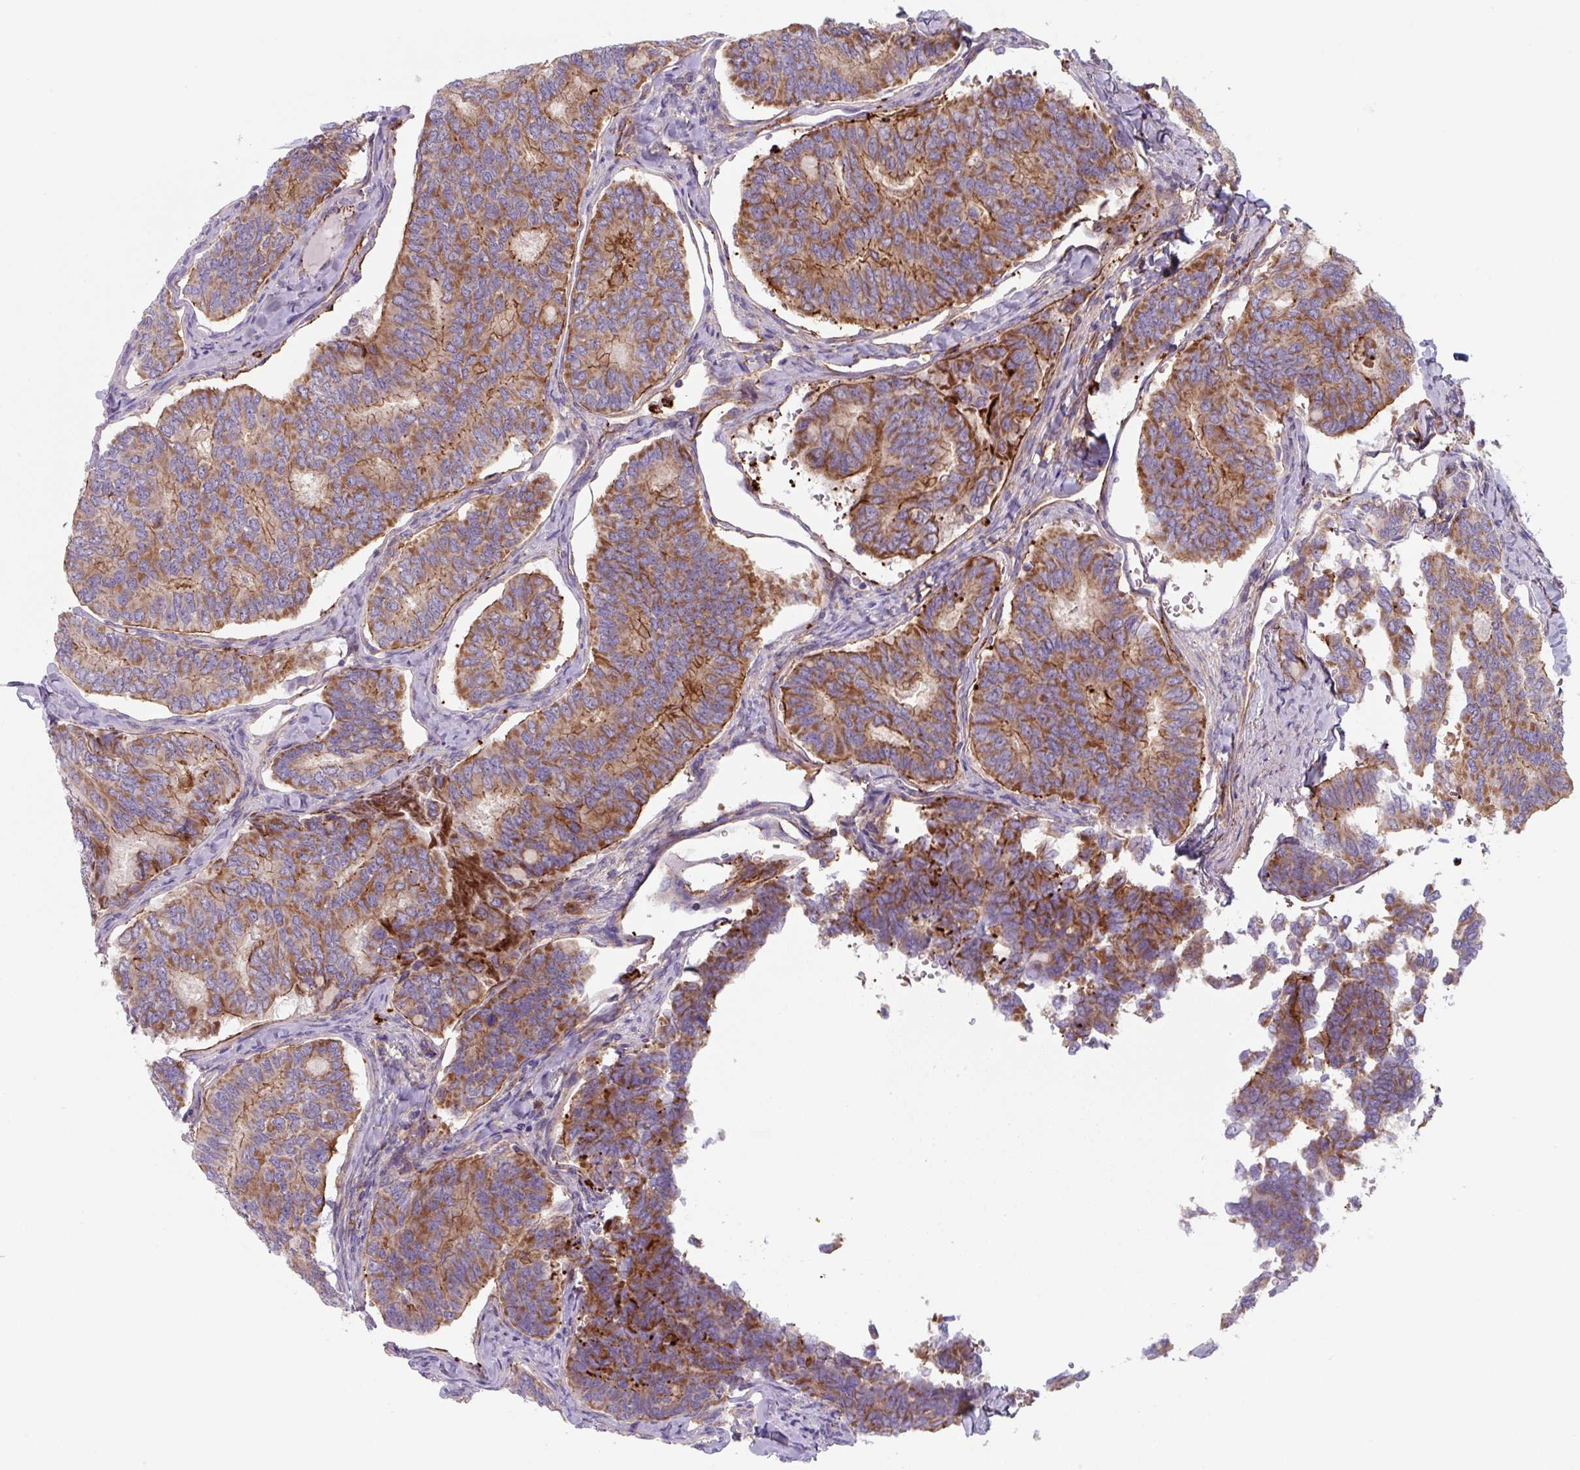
{"staining": {"intensity": "moderate", "quantity": ">75%", "location": "cytoplasmic/membranous"}, "tissue": "thyroid cancer", "cell_type": "Tumor cells", "image_type": "cancer", "snomed": [{"axis": "morphology", "description": "Papillary adenocarcinoma, NOS"}, {"axis": "topography", "description": "Thyroid gland"}], "caption": "IHC image of human papillary adenocarcinoma (thyroid) stained for a protein (brown), which shows medium levels of moderate cytoplasmic/membranous positivity in about >75% of tumor cells.", "gene": "DHFR2", "patient": {"sex": "female", "age": 35}}